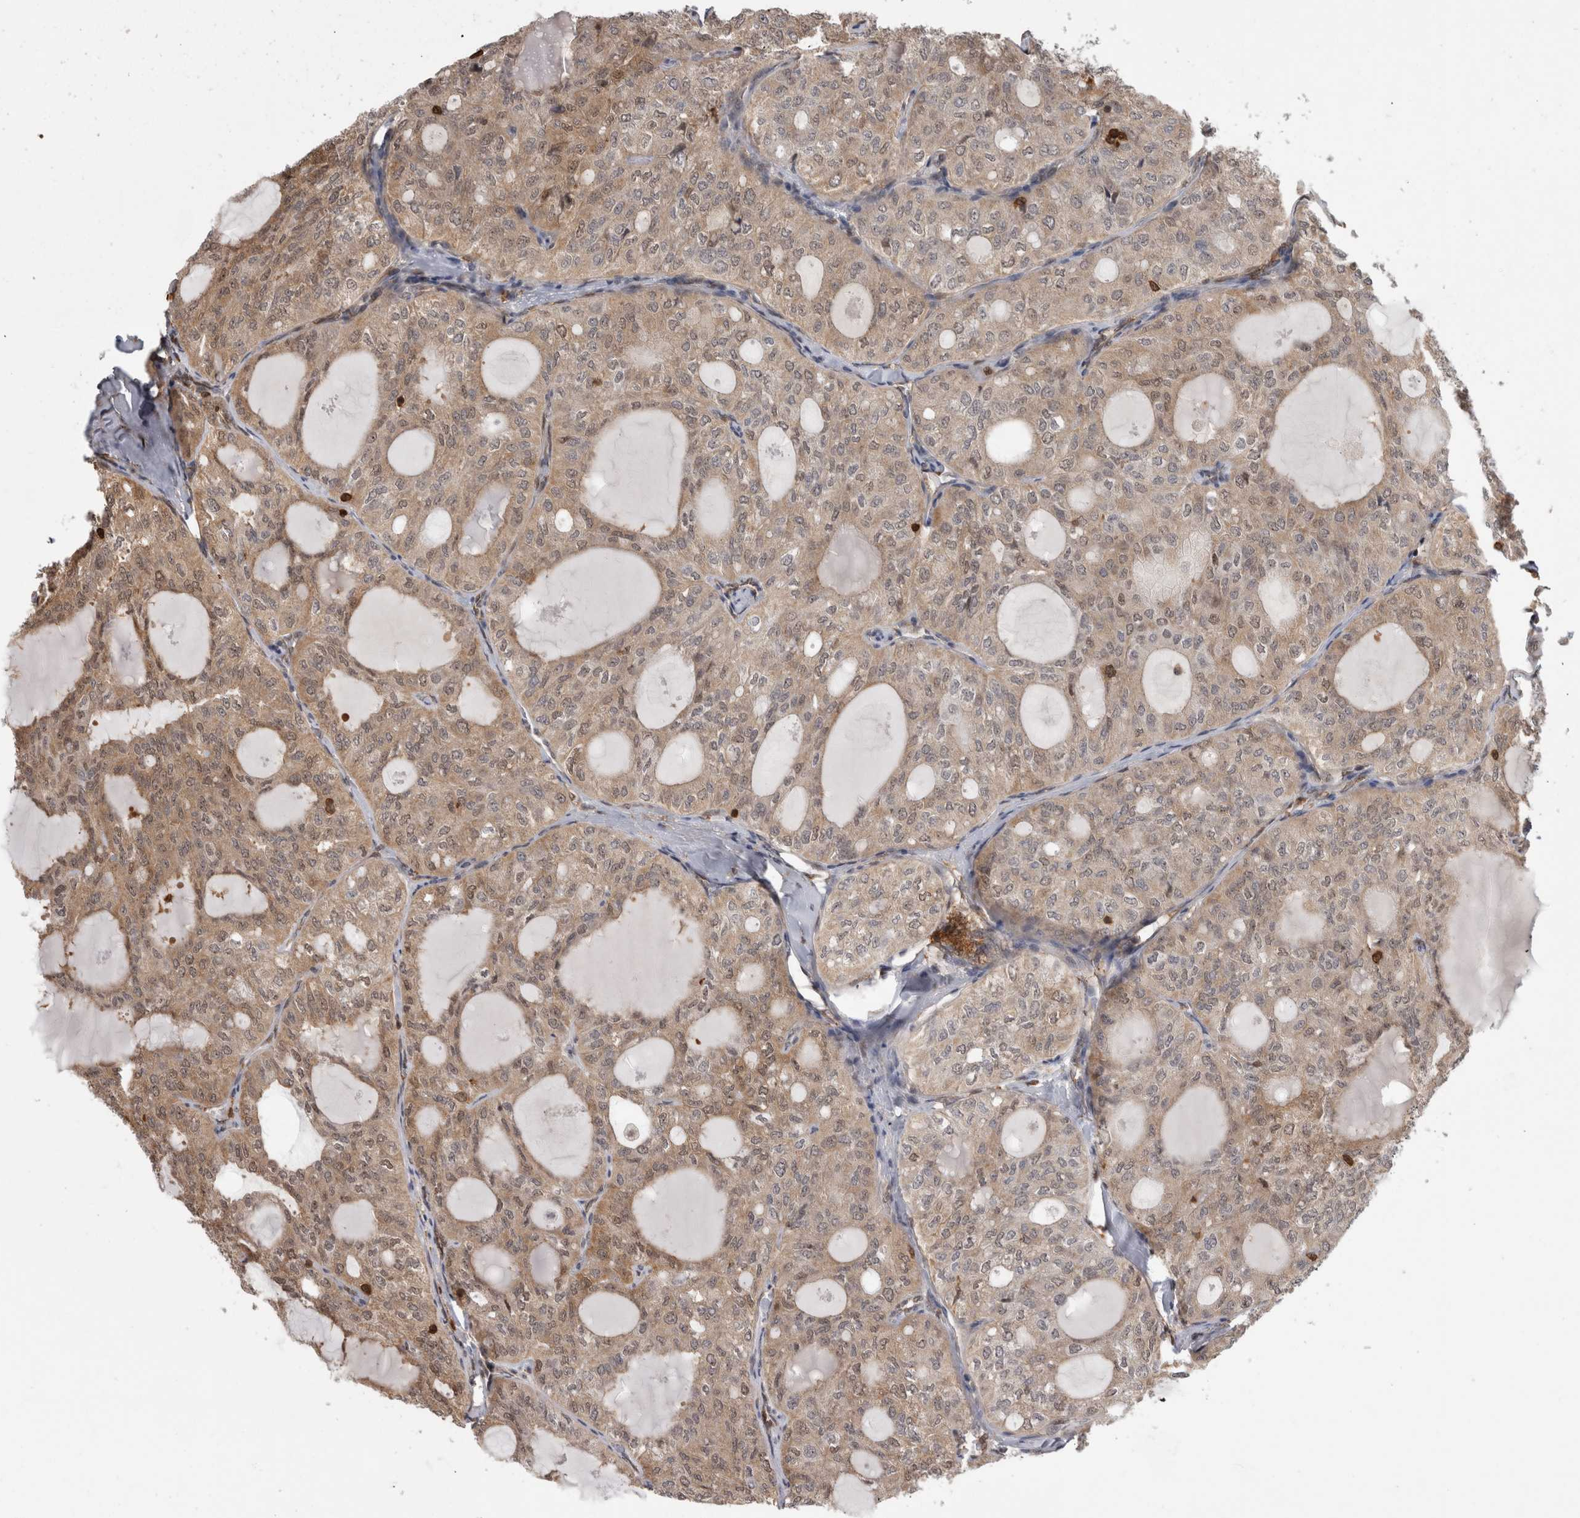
{"staining": {"intensity": "weak", "quantity": ">75%", "location": "cytoplasmic/membranous,nuclear"}, "tissue": "thyroid cancer", "cell_type": "Tumor cells", "image_type": "cancer", "snomed": [{"axis": "morphology", "description": "Follicular adenoma carcinoma, NOS"}, {"axis": "topography", "description": "Thyroid gland"}], "caption": "Thyroid cancer (follicular adenoma carcinoma) was stained to show a protein in brown. There is low levels of weak cytoplasmic/membranous and nuclear positivity in about >75% of tumor cells.", "gene": "TDRD7", "patient": {"sex": "male", "age": 75}}